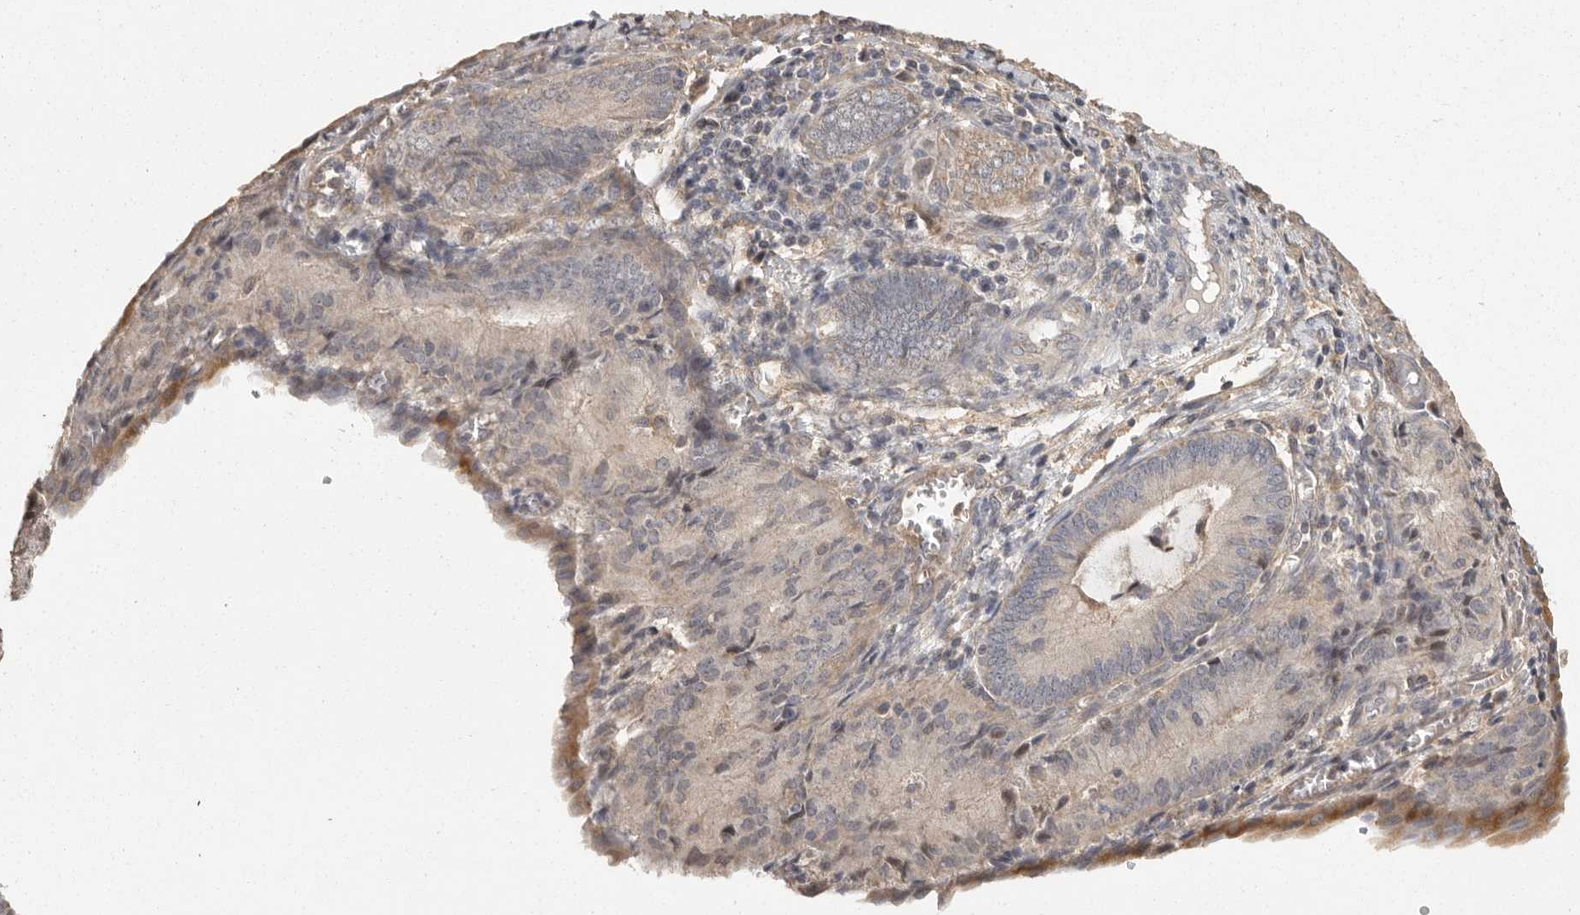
{"staining": {"intensity": "moderate", "quantity": "<25%", "location": "cytoplasmic/membranous"}, "tissue": "endometrial cancer", "cell_type": "Tumor cells", "image_type": "cancer", "snomed": [{"axis": "morphology", "description": "Adenocarcinoma, NOS"}, {"axis": "topography", "description": "Endometrium"}], "caption": "Adenocarcinoma (endometrial) stained with a protein marker reveals moderate staining in tumor cells.", "gene": "BAIAP2", "patient": {"sex": "female", "age": 81}}